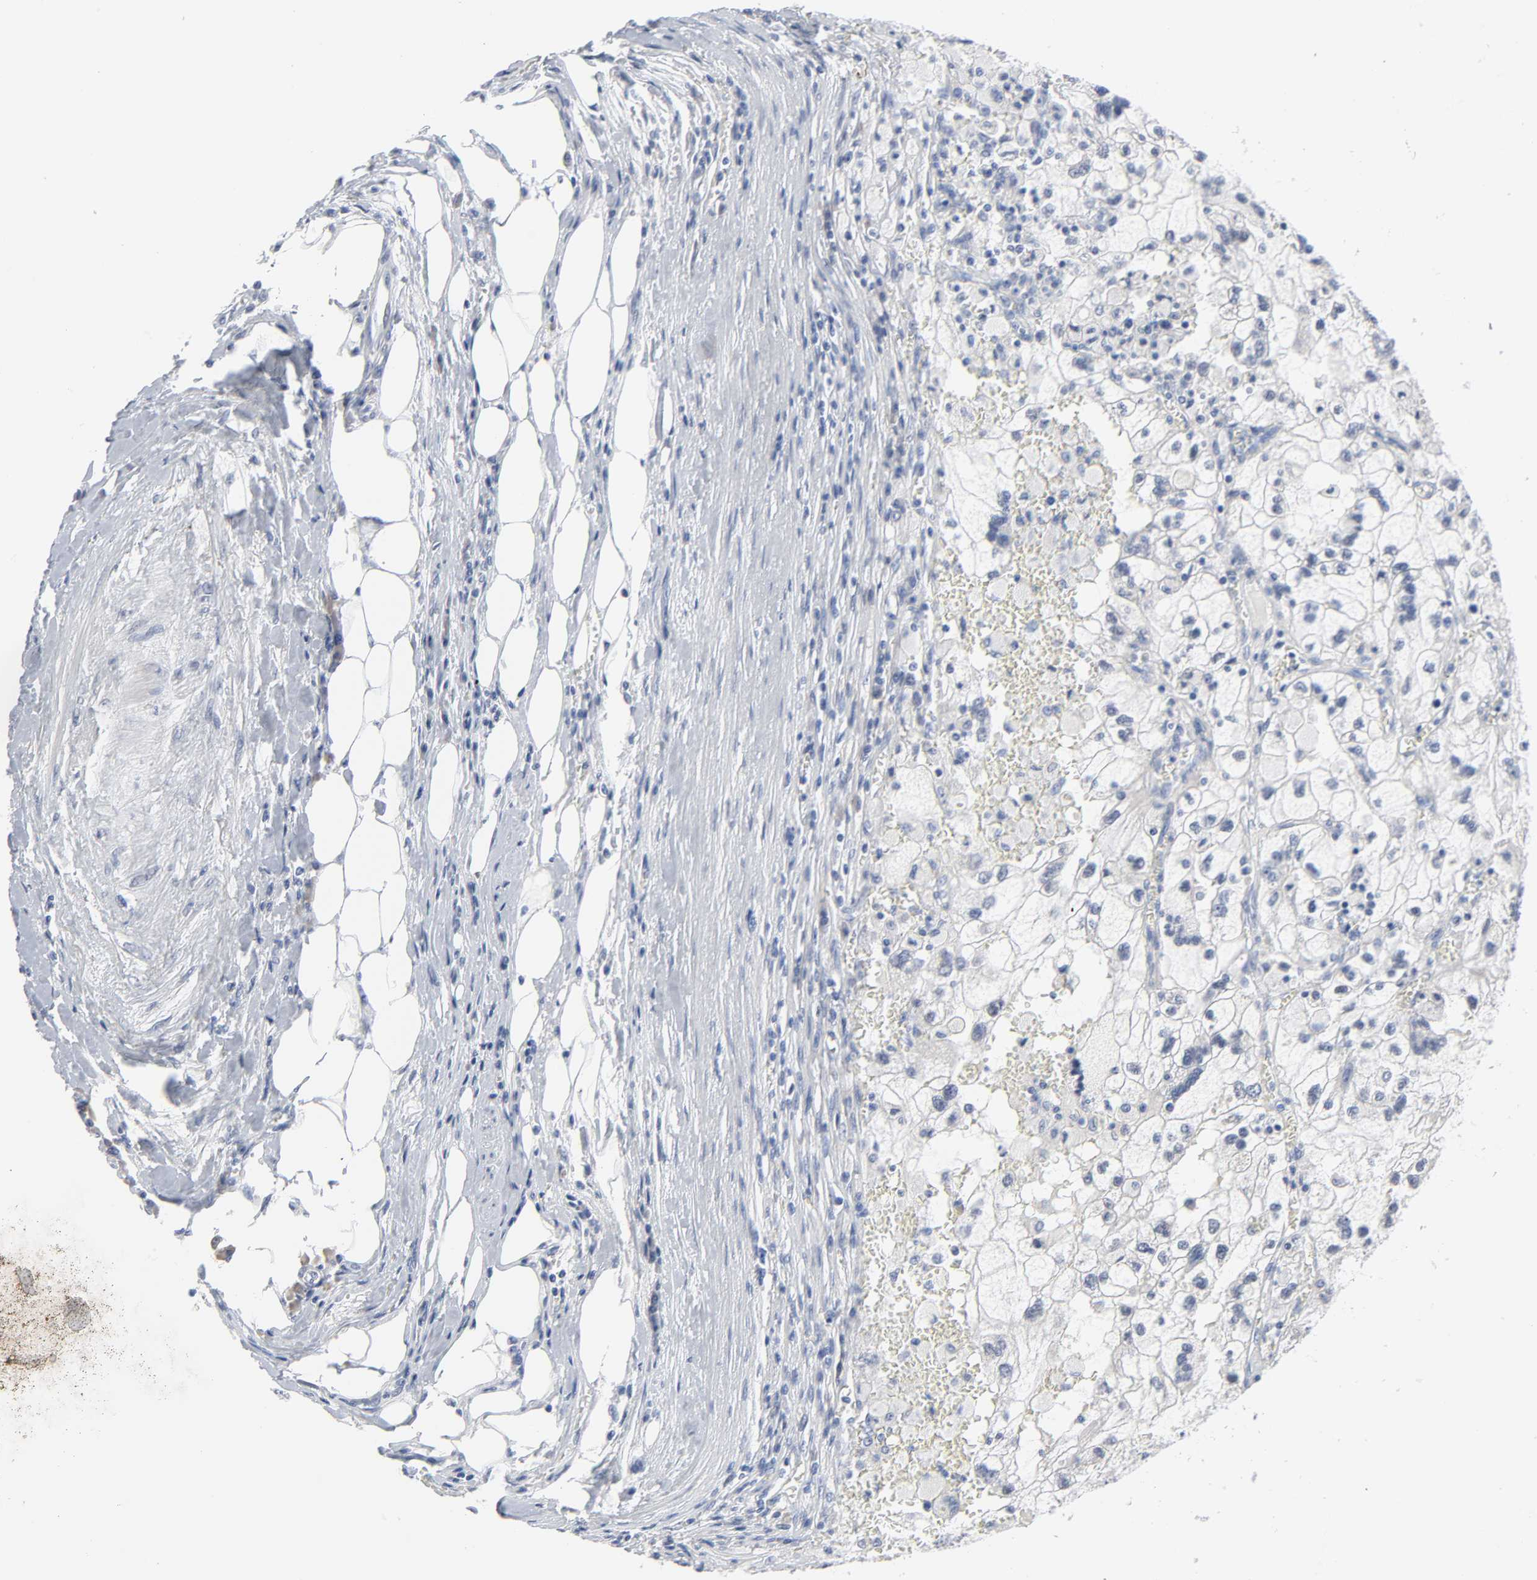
{"staining": {"intensity": "negative", "quantity": "none", "location": "none"}, "tissue": "renal cancer", "cell_type": "Tumor cells", "image_type": "cancer", "snomed": [{"axis": "morphology", "description": "Normal tissue, NOS"}, {"axis": "morphology", "description": "Adenocarcinoma, NOS"}, {"axis": "topography", "description": "Kidney"}], "caption": "Tumor cells are negative for protein expression in human renal cancer.", "gene": "SALL2", "patient": {"sex": "male", "age": 71}}